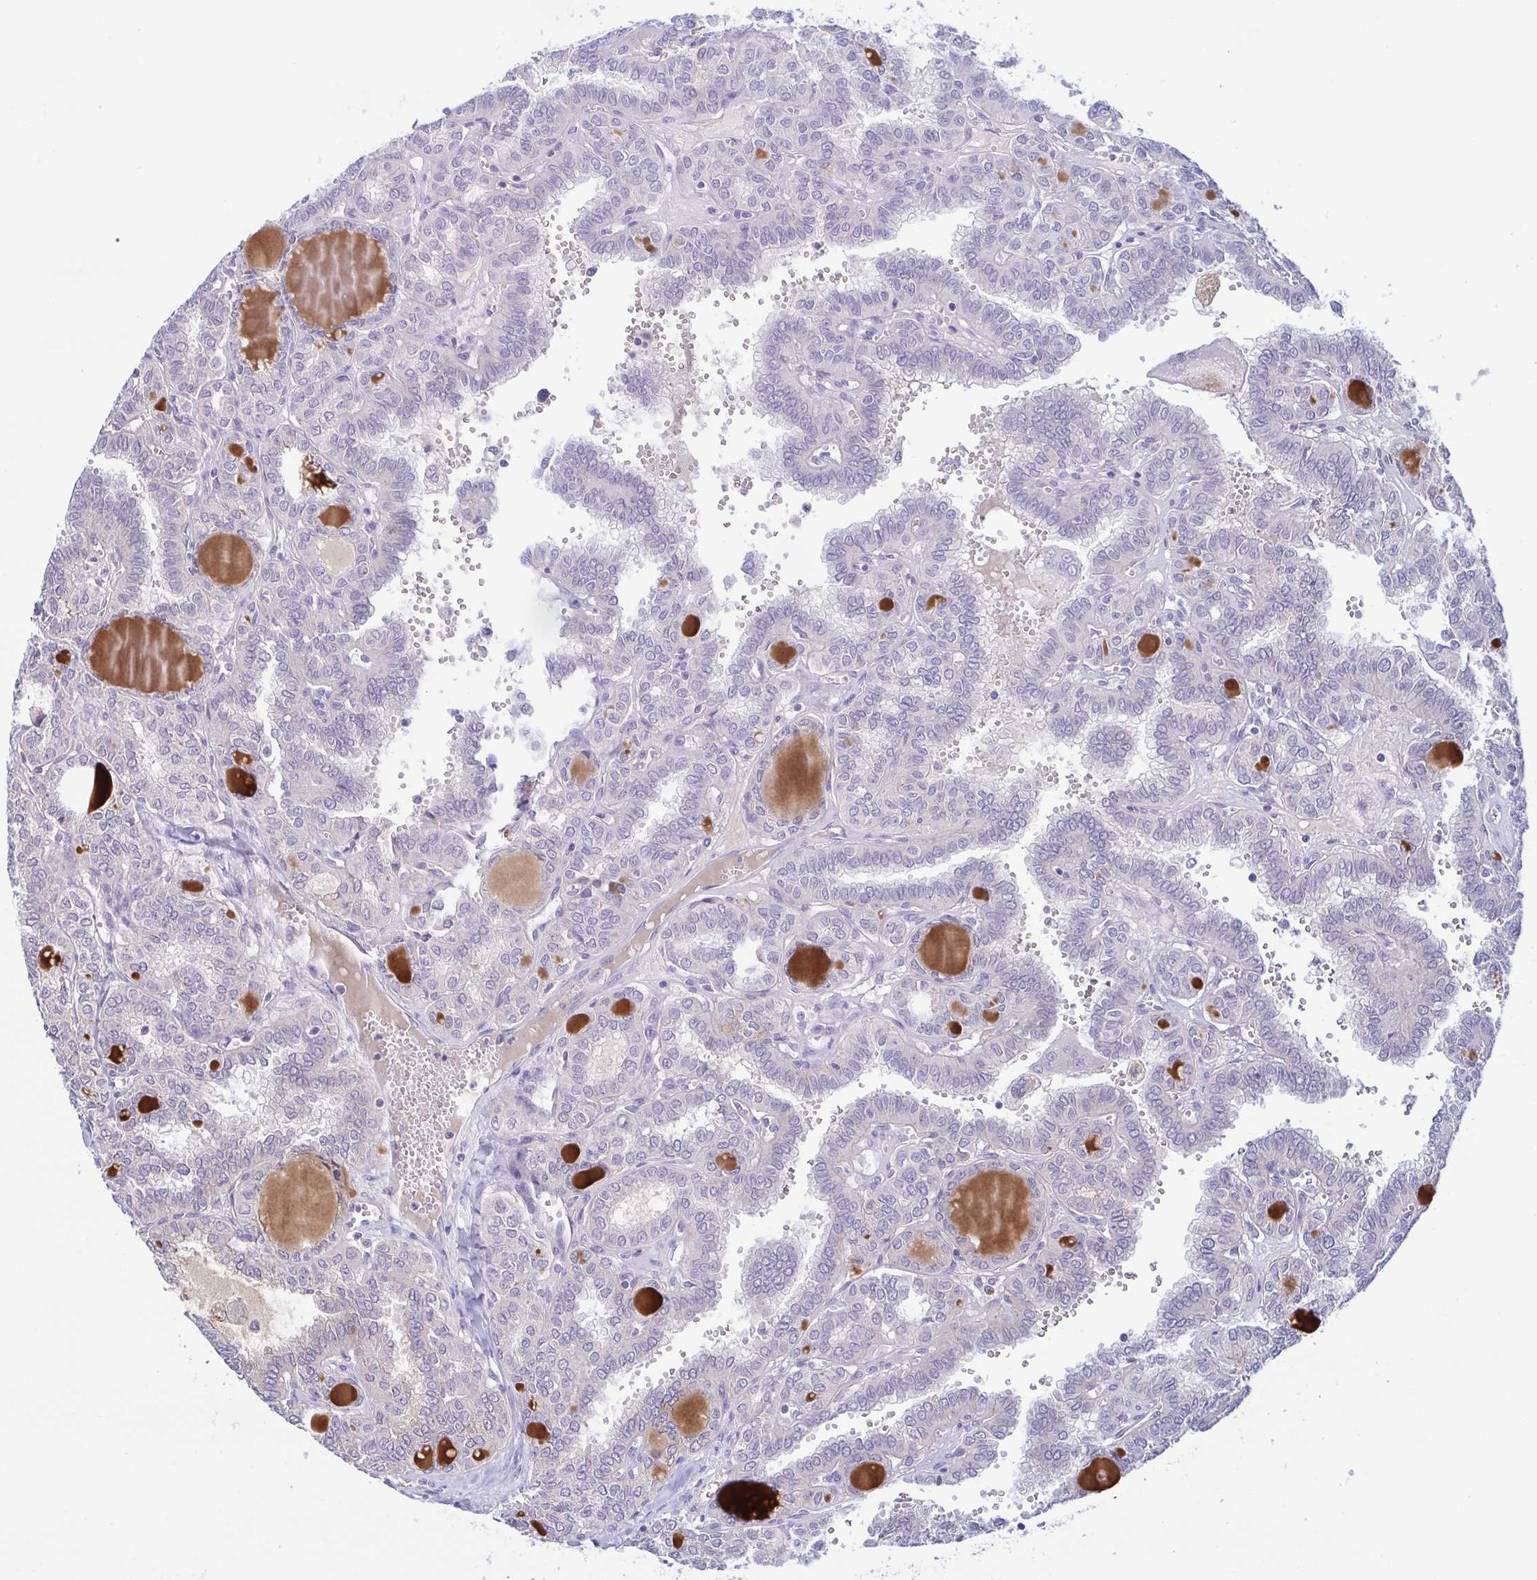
{"staining": {"intensity": "negative", "quantity": "none", "location": "none"}, "tissue": "thyroid cancer", "cell_type": "Tumor cells", "image_type": "cancer", "snomed": [{"axis": "morphology", "description": "Papillary adenocarcinoma, NOS"}, {"axis": "topography", "description": "Thyroid gland"}], "caption": "A photomicrograph of thyroid papillary adenocarcinoma stained for a protein displays no brown staining in tumor cells. (DAB IHC, high magnification).", "gene": "OSBPL7", "patient": {"sex": "female", "age": 41}}